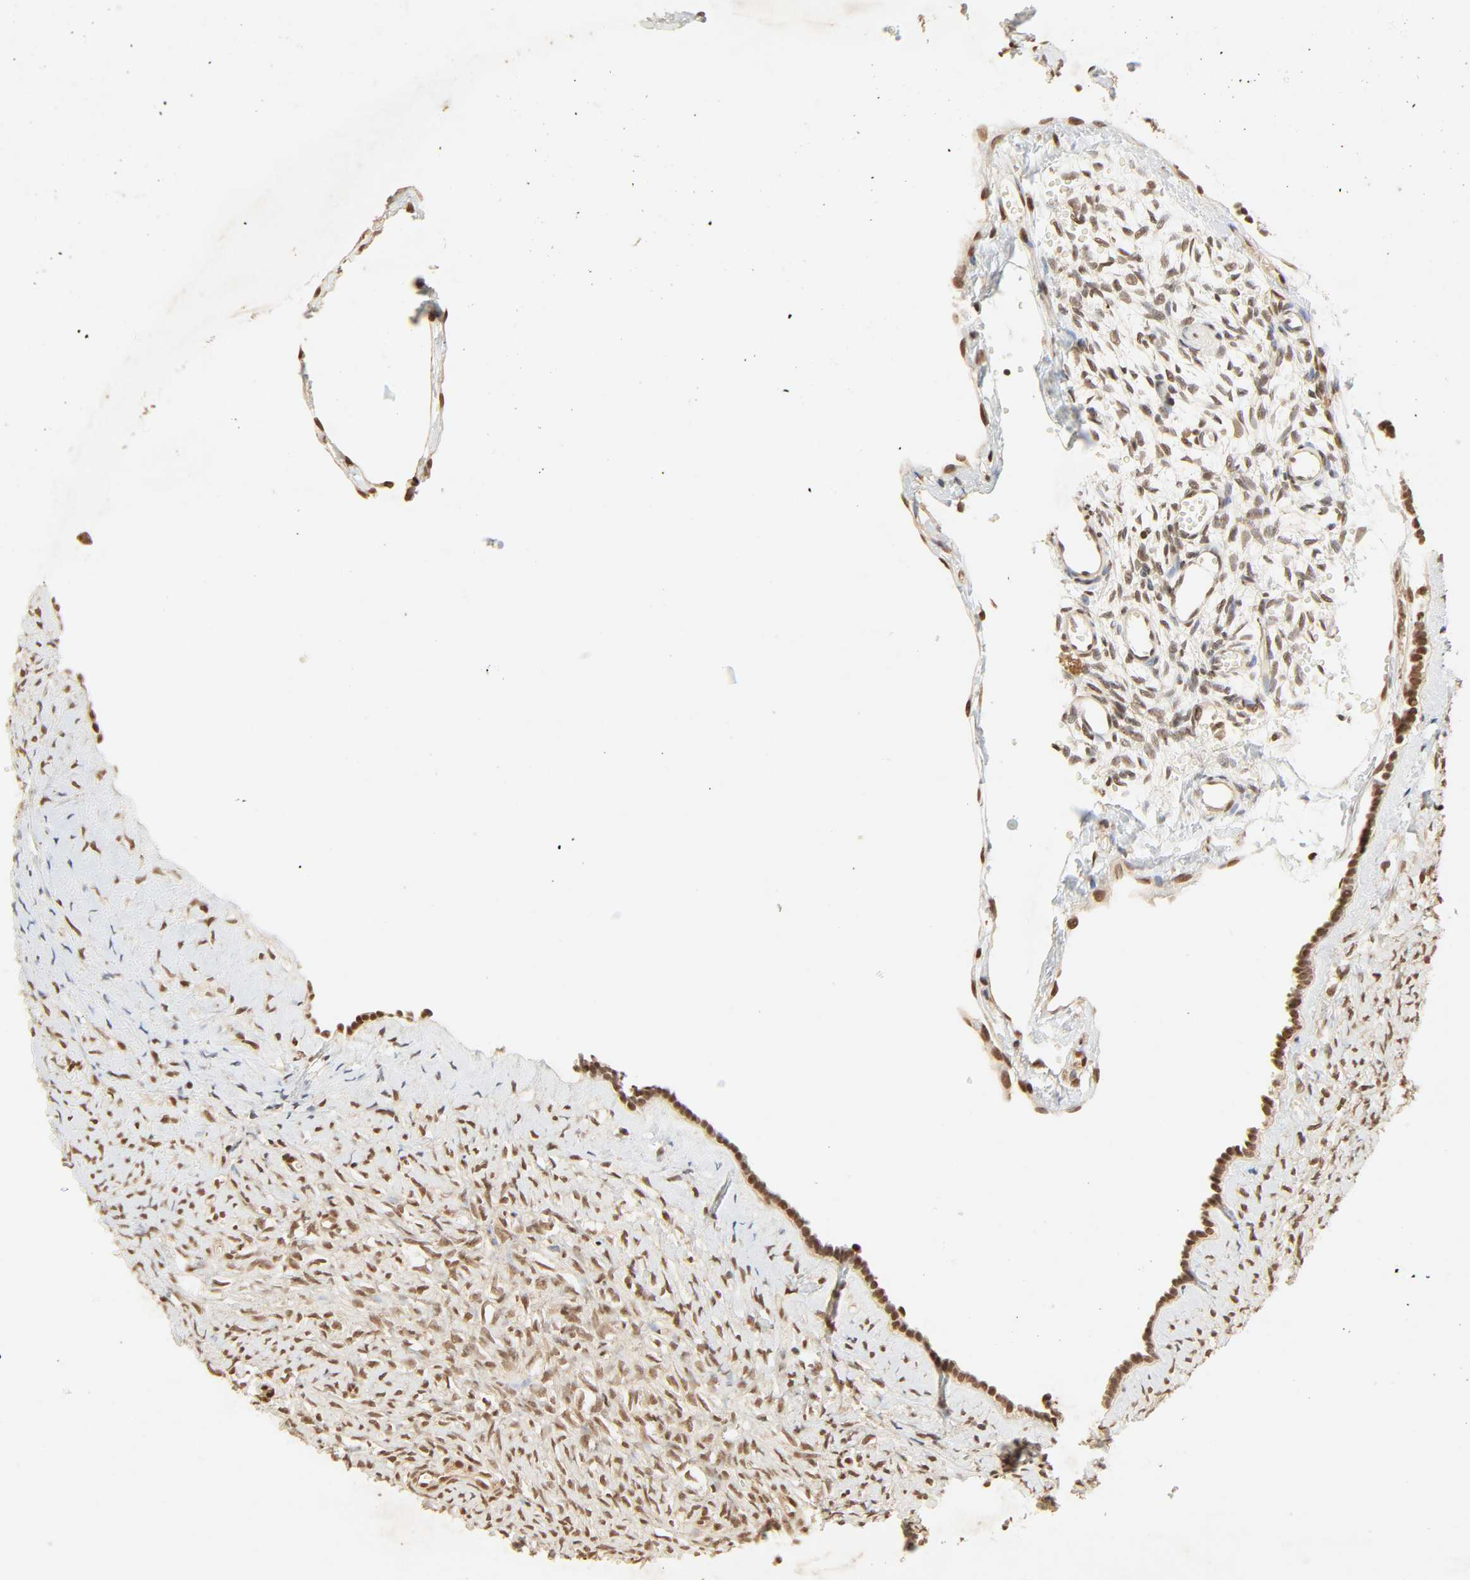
{"staining": {"intensity": "moderate", "quantity": ">75%", "location": "nuclear"}, "tissue": "ovary", "cell_type": "Ovarian stroma cells", "image_type": "normal", "snomed": [{"axis": "morphology", "description": "Normal tissue, NOS"}, {"axis": "topography", "description": "Ovary"}], "caption": "IHC (DAB (3,3'-diaminobenzidine)) staining of normal ovary demonstrates moderate nuclear protein expression in approximately >75% of ovarian stroma cells.", "gene": "UBC", "patient": {"sex": "female", "age": 35}}